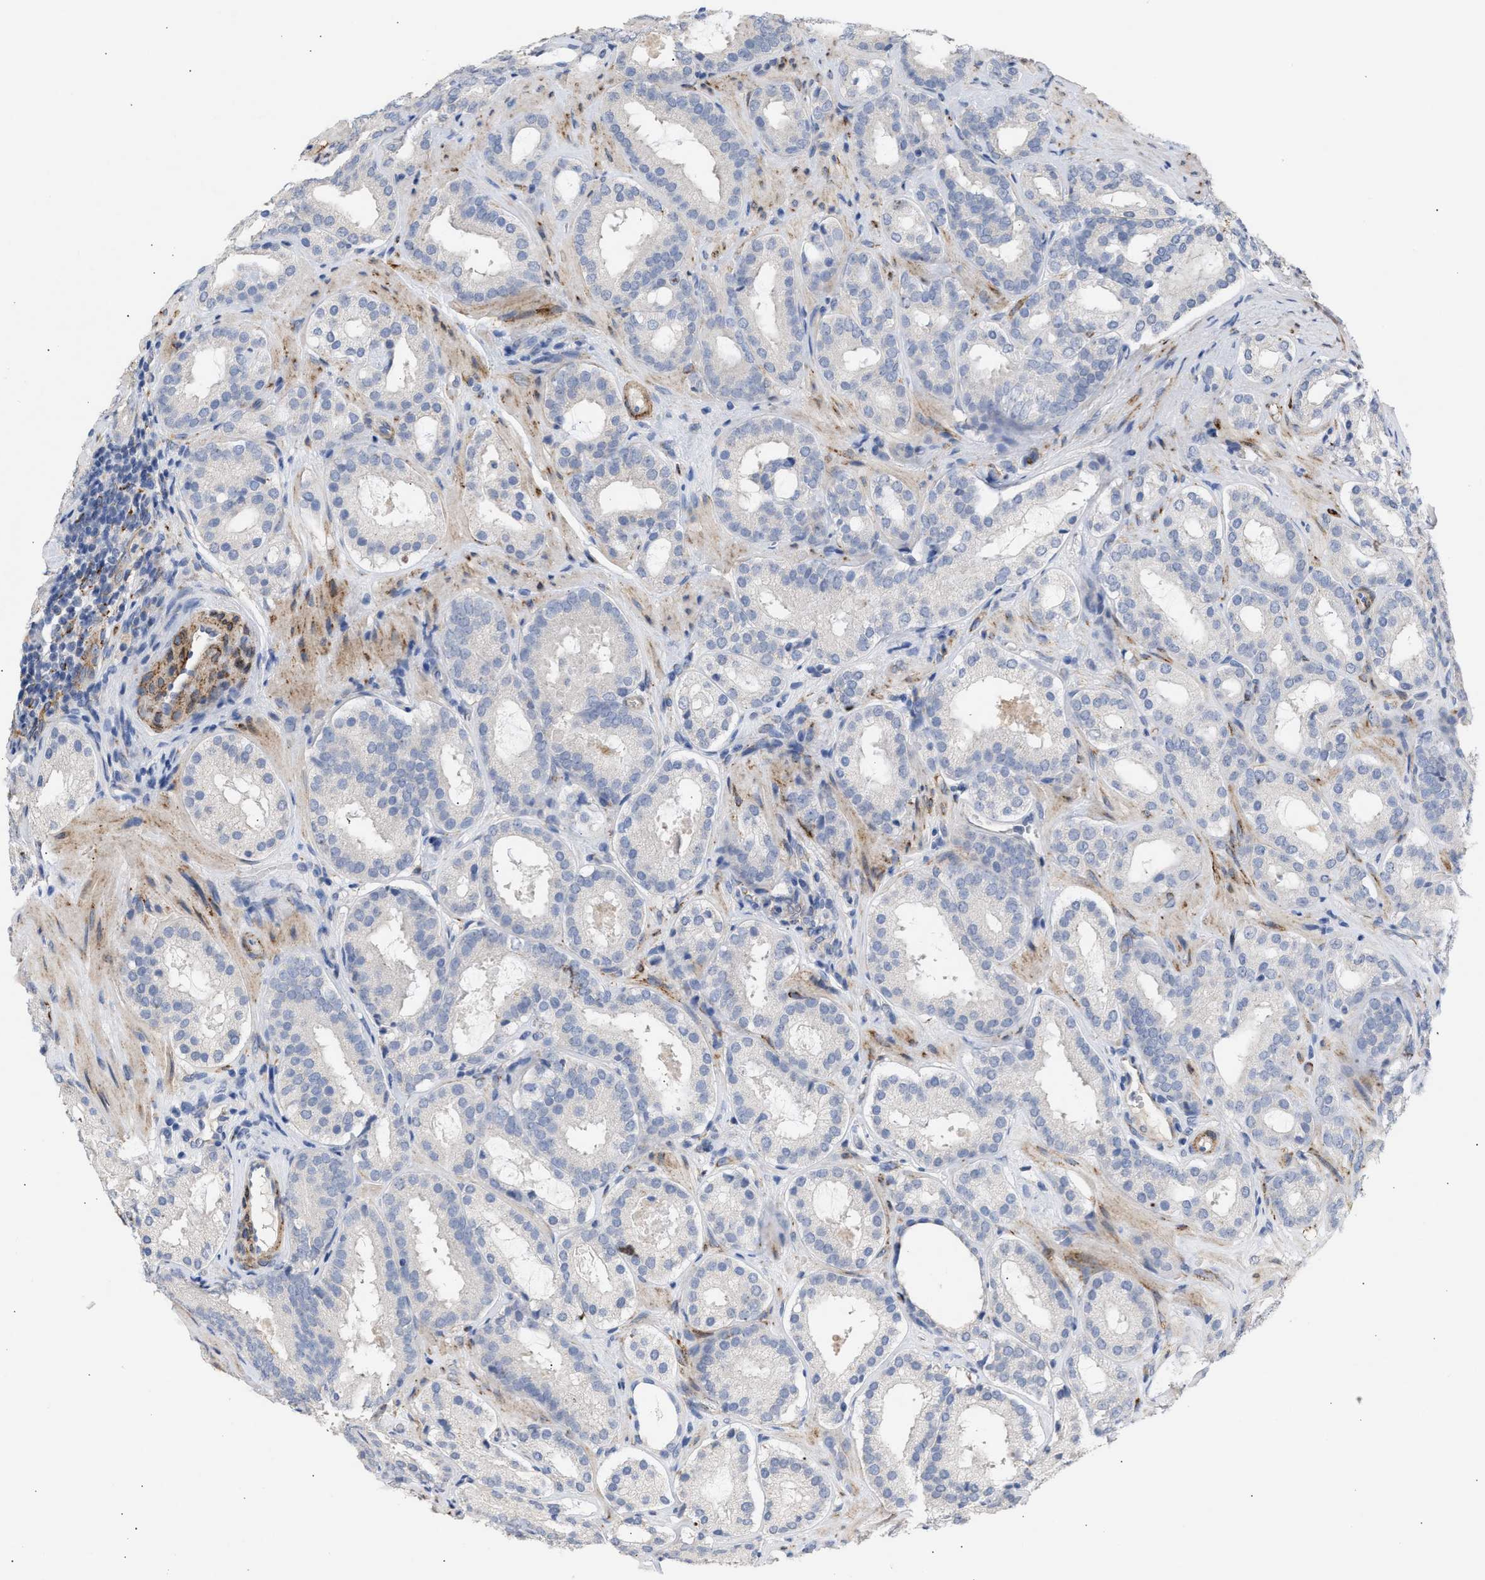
{"staining": {"intensity": "negative", "quantity": "none", "location": "none"}, "tissue": "prostate cancer", "cell_type": "Tumor cells", "image_type": "cancer", "snomed": [{"axis": "morphology", "description": "Adenocarcinoma, Low grade"}, {"axis": "topography", "description": "Prostate"}], "caption": "An image of low-grade adenocarcinoma (prostate) stained for a protein exhibits no brown staining in tumor cells.", "gene": "SELENOM", "patient": {"sex": "male", "age": 69}}